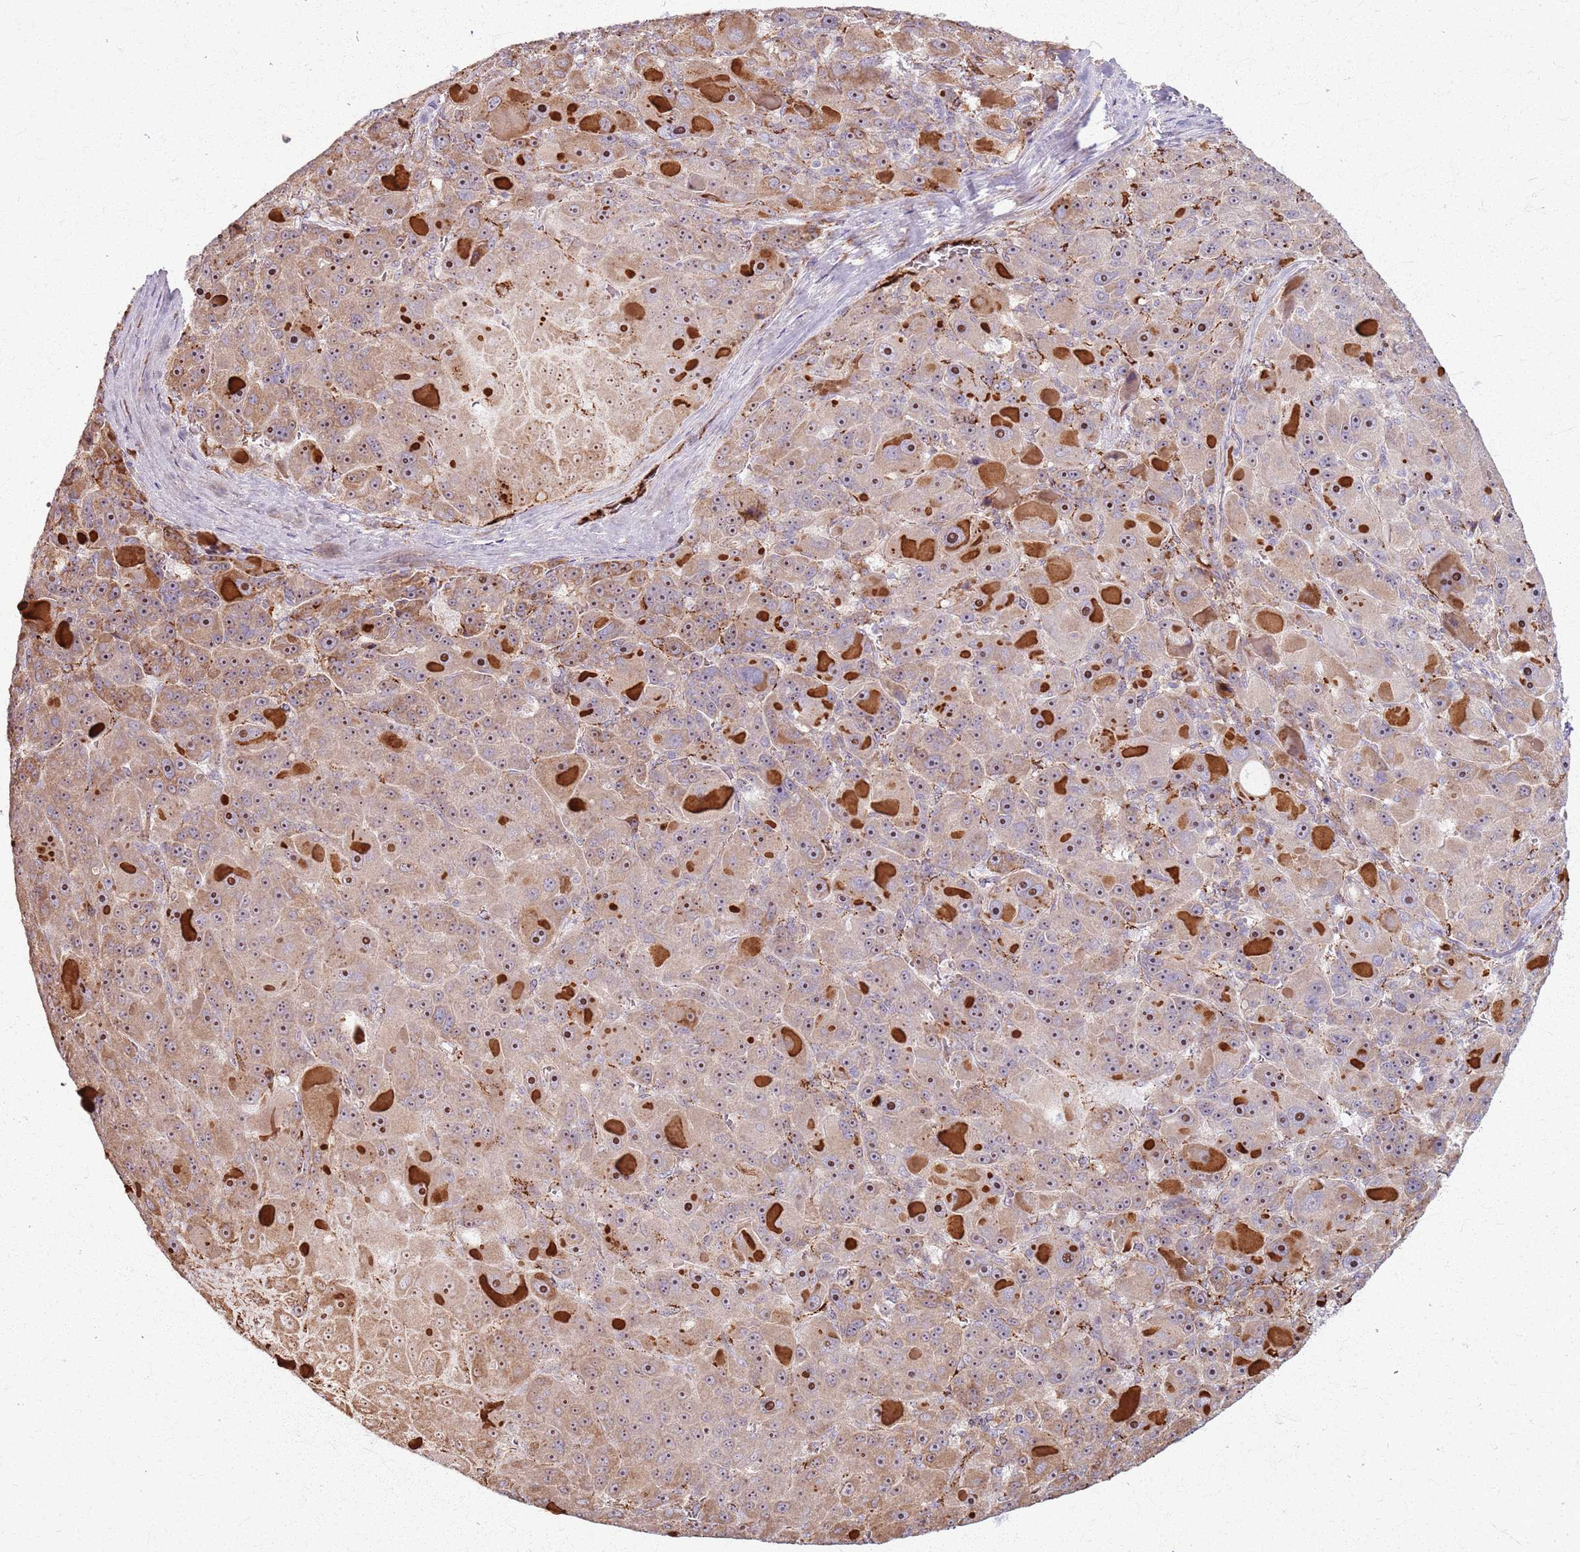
{"staining": {"intensity": "moderate", "quantity": ">75%", "location": "cytoplasmic/membranous,nuclear"}, "tissue": "liver cancer", "cell_type": "Tumor cells", "image_type": "cancer", "snomed": [{"axis": "morphology", "description": "Carcinoma, Hepatocellular, NOS"}, {"axis": "topography", "description": "Liver"}], "caption": "Immunohistochemical staining of liver cancer shows medium levels of moderate cytoplasmic/membranous and nuclear staining in about >75% of tumor cells.", "gene": "KRI1", "patient": {"sex": "male", "age": 76}}